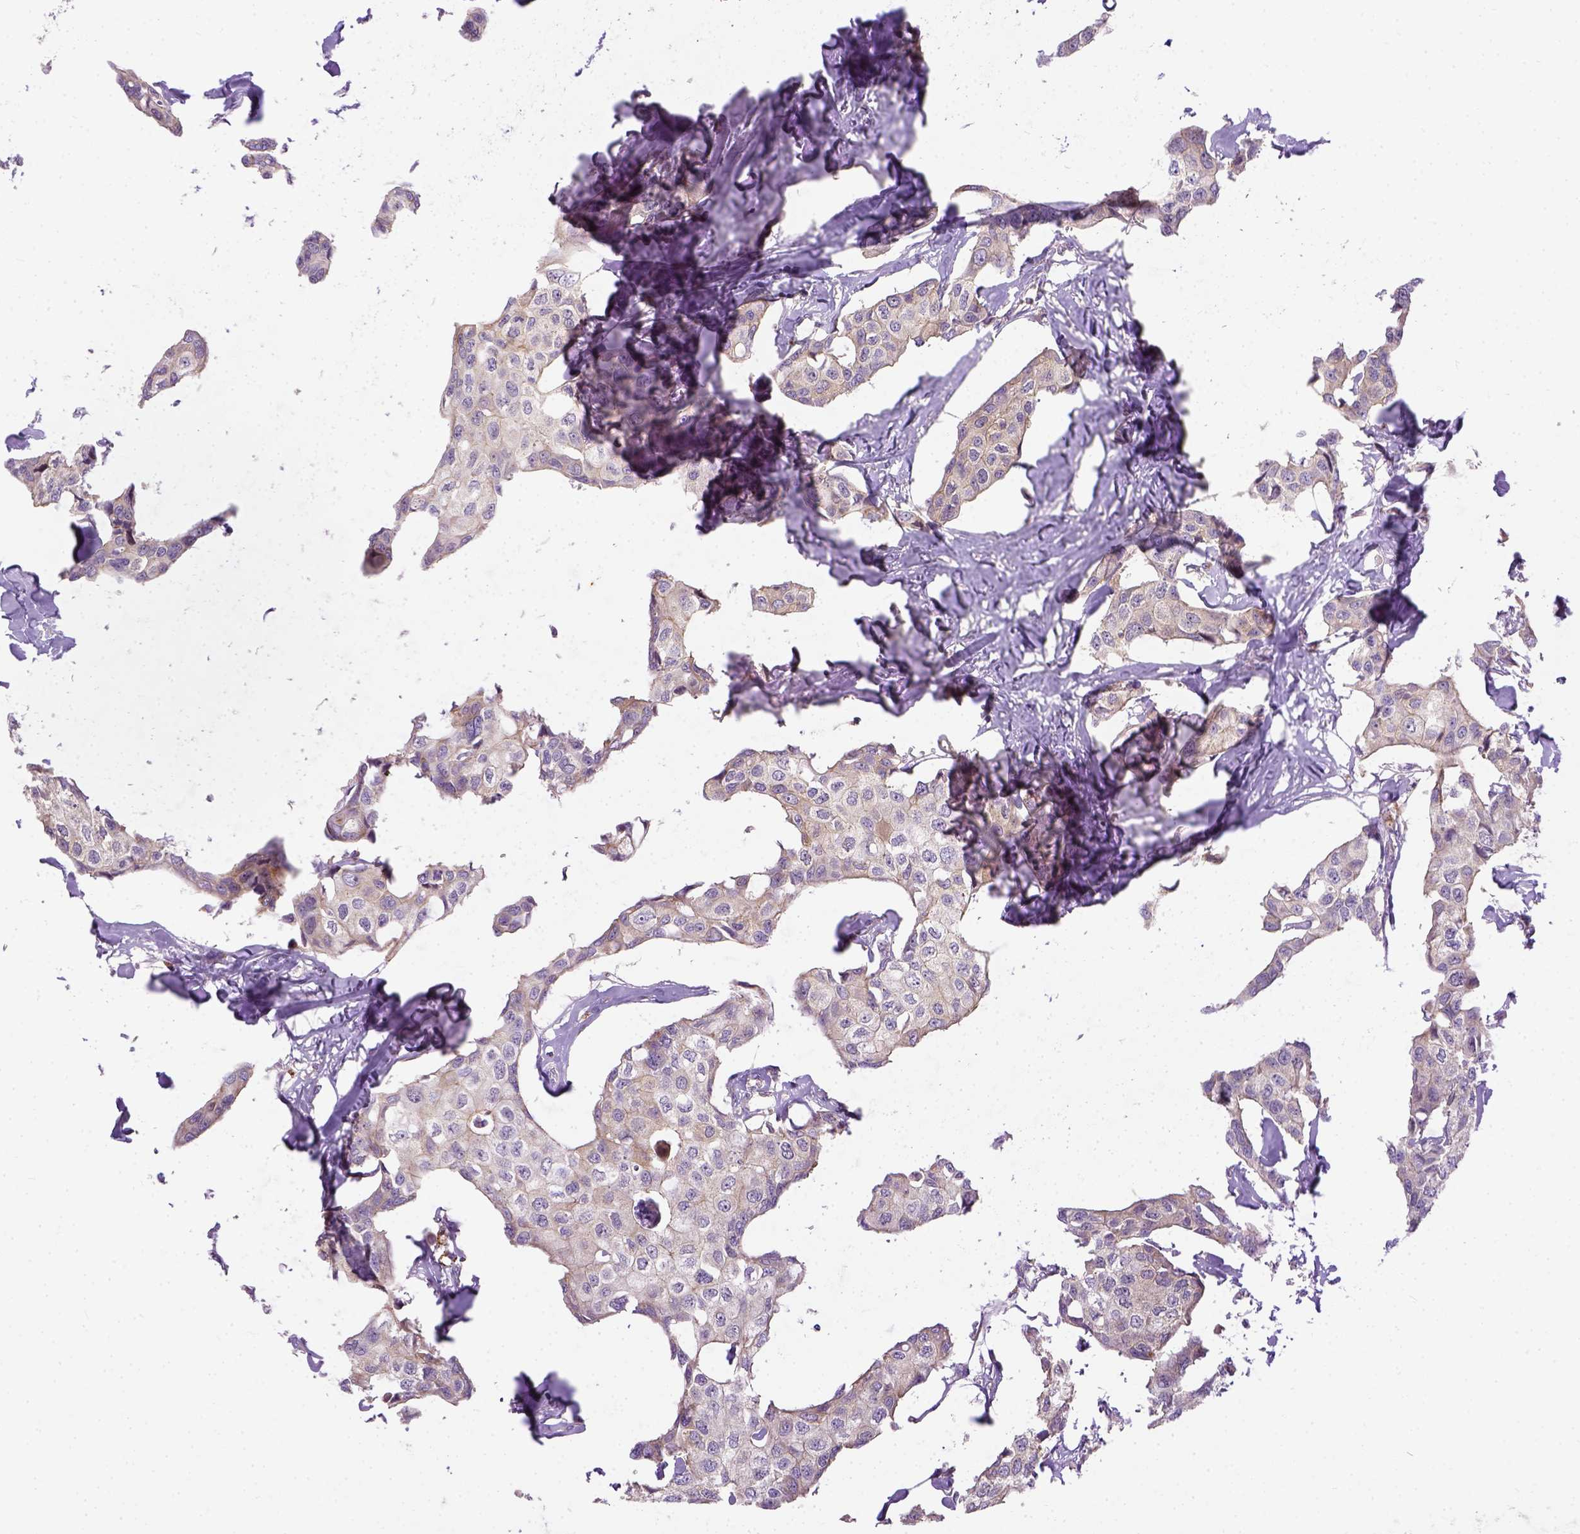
{"staining": {"intensity": "weak", "quantity": "25%-75%", "location": "cytoplasmic/membranous"}, "tissue": "breast cancer", "cell_type": "Tumor cells", "image_type": "cancer", "snomed": [{"axis": "morphology", "description": "Duct carcinoma"}, {"axis": "topography", "description": "Breast"}], "caption": "The histopathology image shows a brown stain indicating the presence of a protein in the cytoplasmic/membranous of tumor cells in breast cancer.", "gene": "KAZN", "patient": {"sex": "female", "age": 80}}